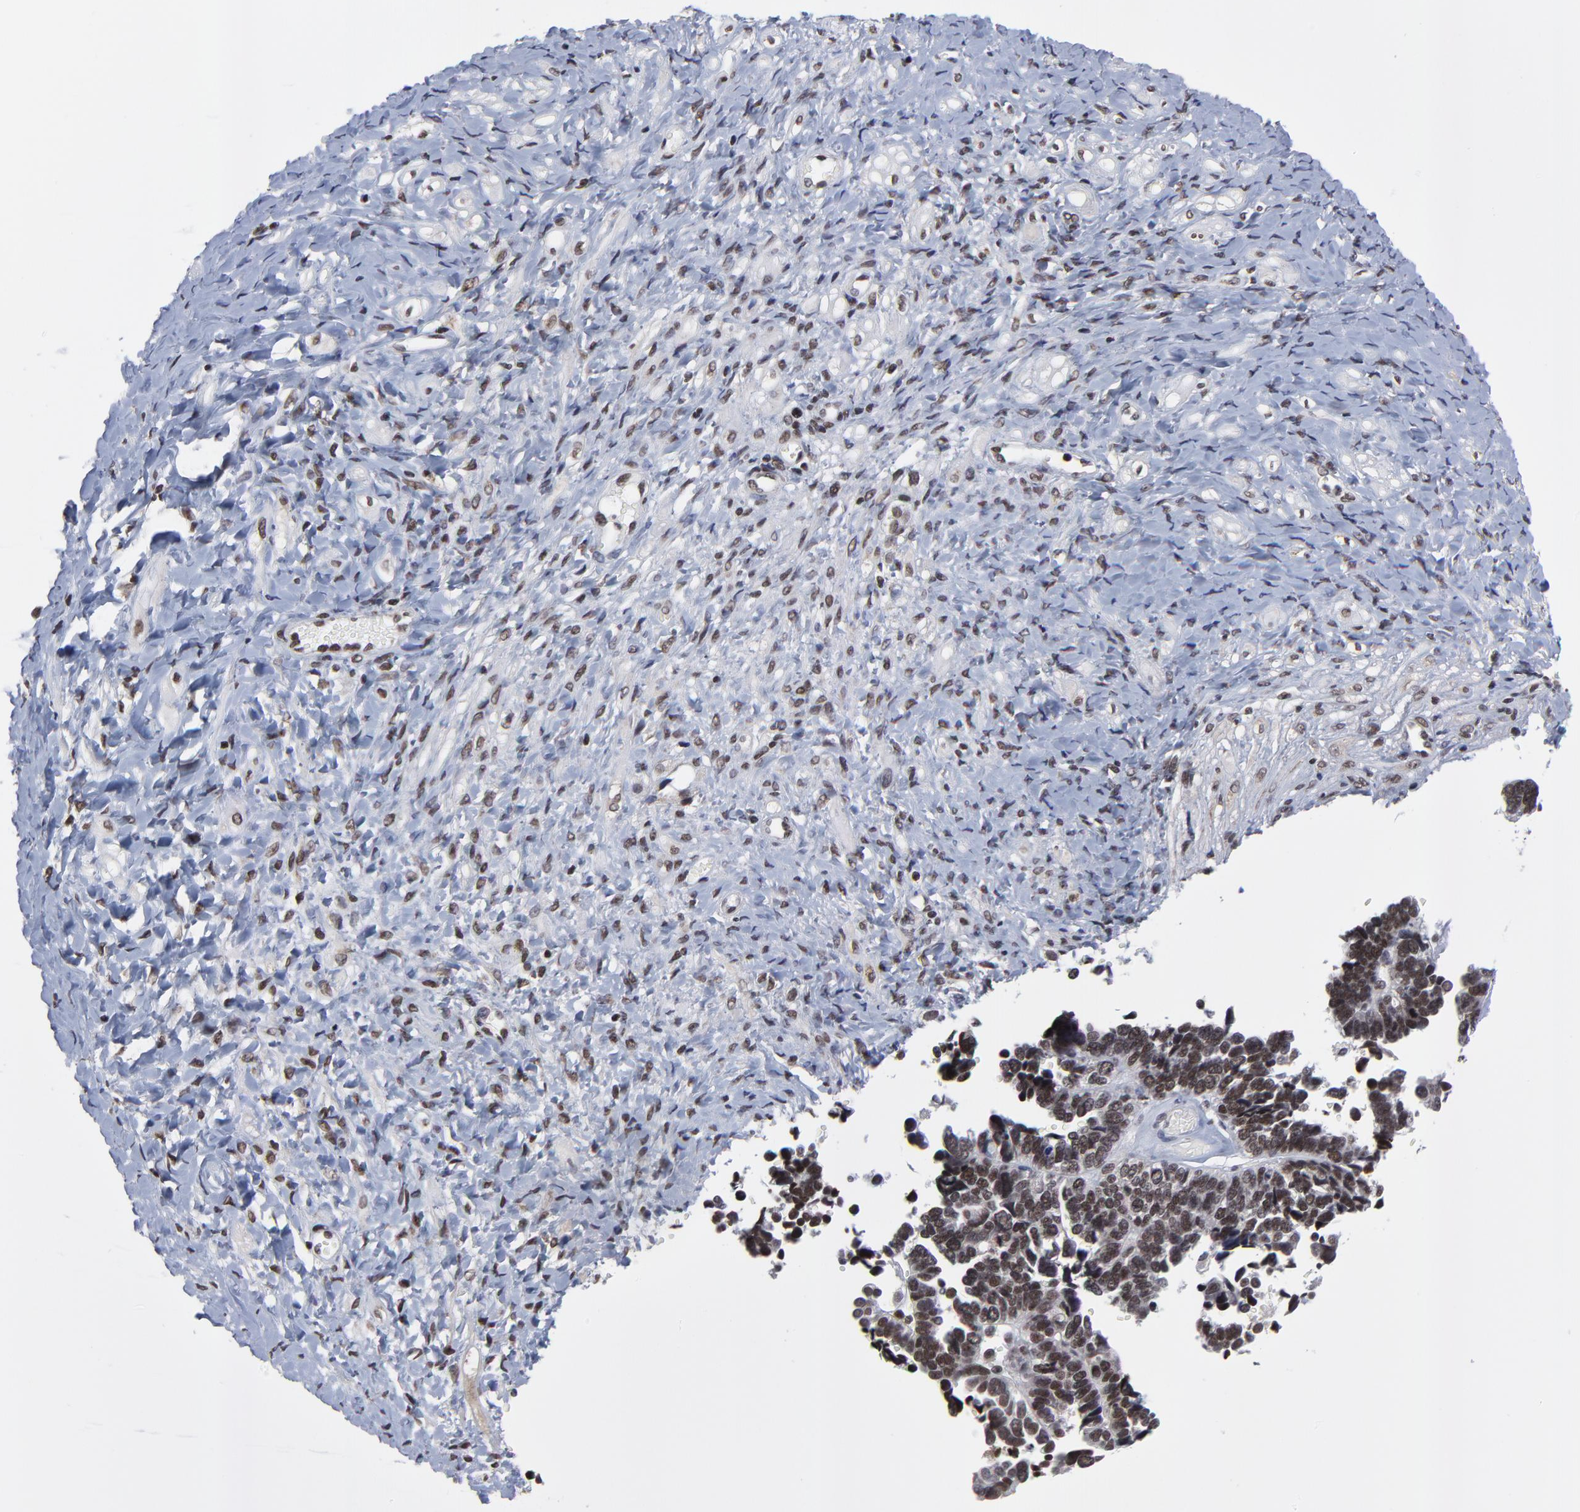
{"staining": {"intensity": "moderate", "quantity": ">75%", "location": "cytoplasmic/membranous,nuclear"}, "tissue": "ovarian cancer", "cell_type": "Tumor cells", "image_type": "cancer", "snomed": [{"axis": "morphology", "description": "Cystadenocarcinoma, serous, NOS"}, {"axis": "topography", "description": "Ovary"}], "caption": "IHC image of ovarian serous cystadenocarcinoma stained for a protein (brown), which demonstrates medium levels of moderate cytoplasmic/membranous and nuclear staining in approximately >75% of tumor cells.", "gene": "ZNF777", "patient": {"sex": "female", "age": 77}}